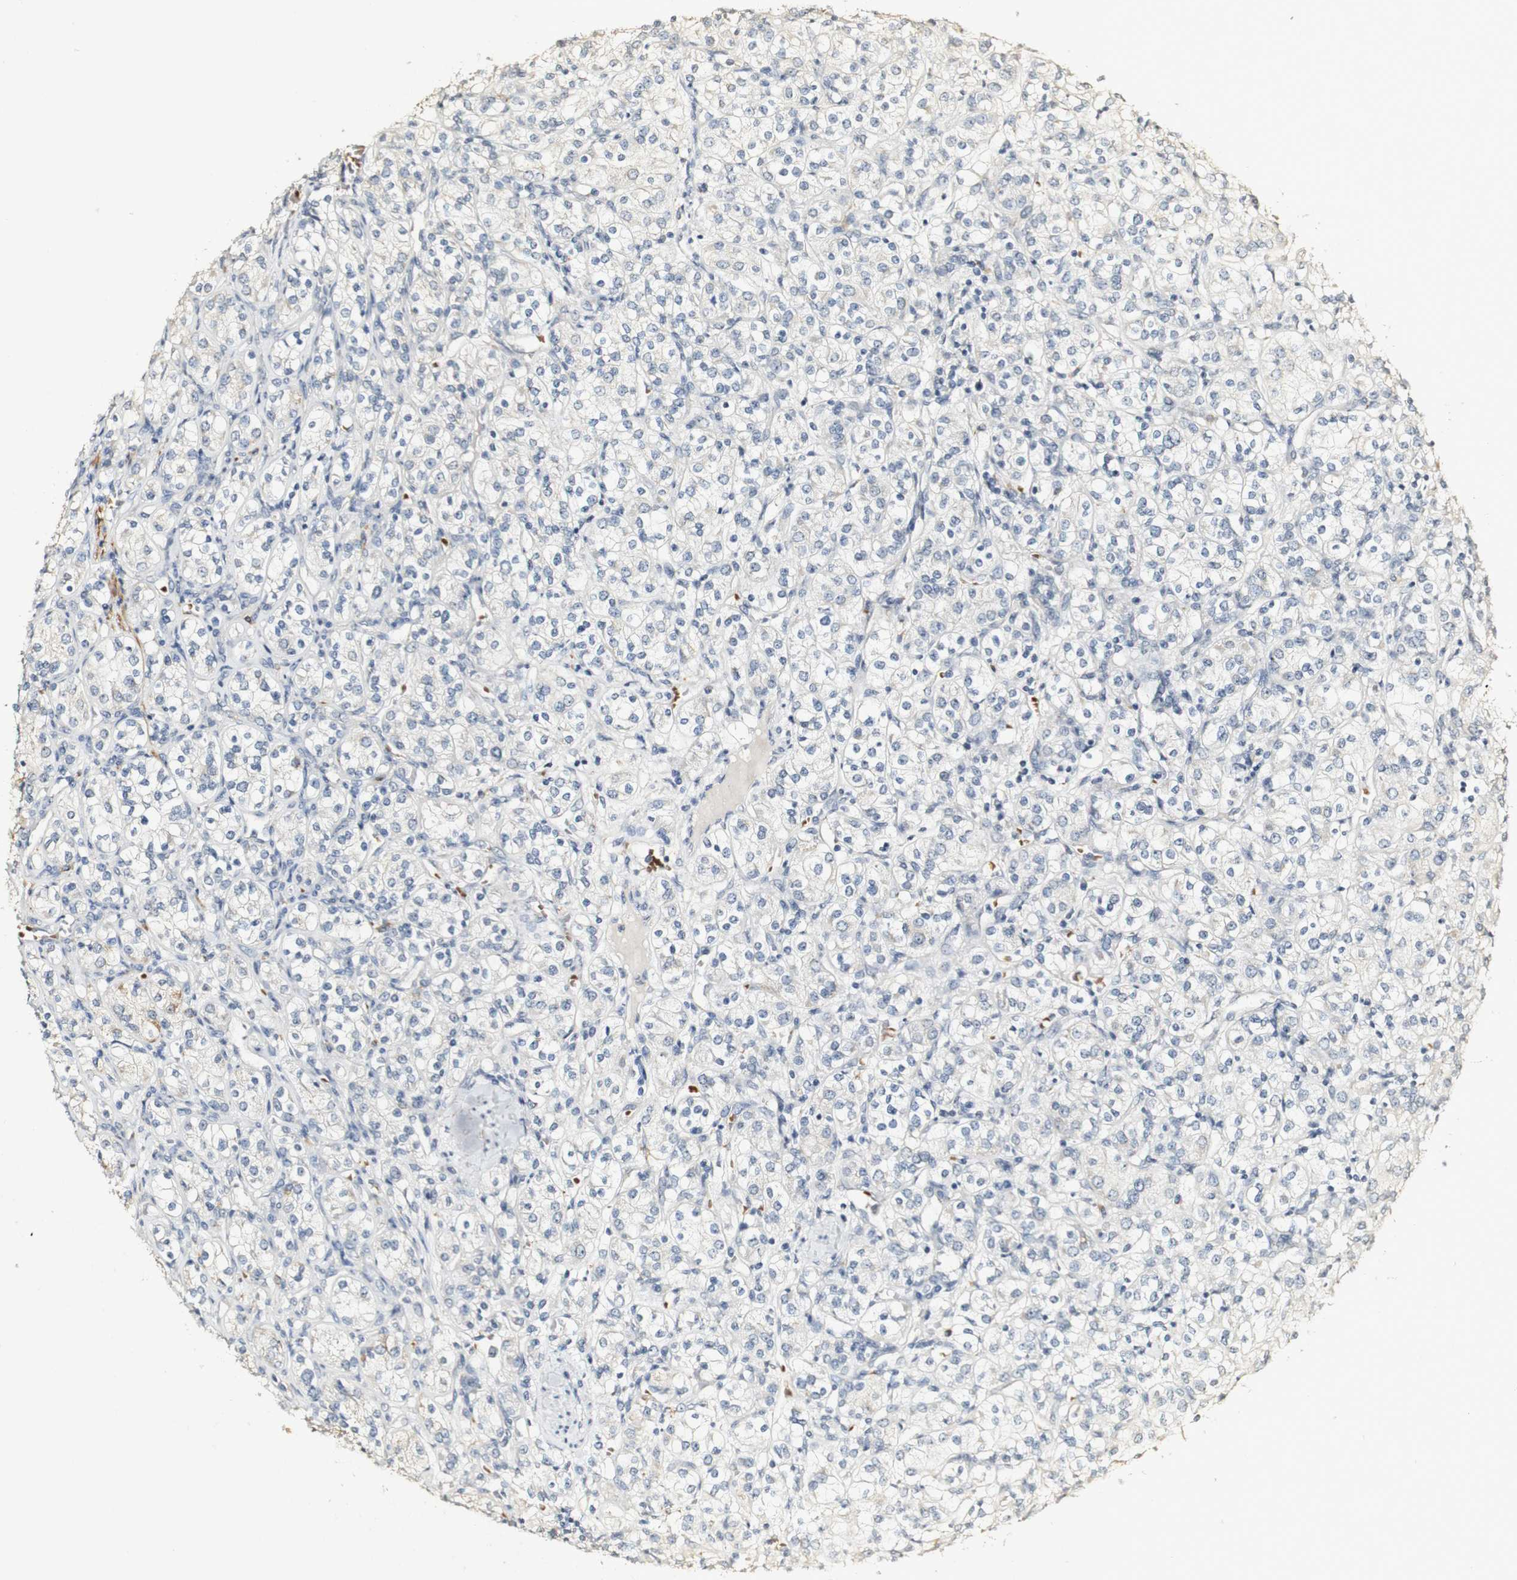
{"staining": {"intensity": "negative", "quantity": "none", "location": "none"}, "tissue": "renal cancer", "cell_type": "Tumor cells", "image_type": "cancer", "snomed": [{"axis": "morphology", "description": "Adenocarcinoma, NOS"}, {"axis": "topography", "description": "Kidney"}], "caption": "Tumor cells show no significant staining in renal cancer. (IHC, brightfield microscopy, high magnification).", "gene": "SYT7", "patient": {"sex": "male", "age": 77}}